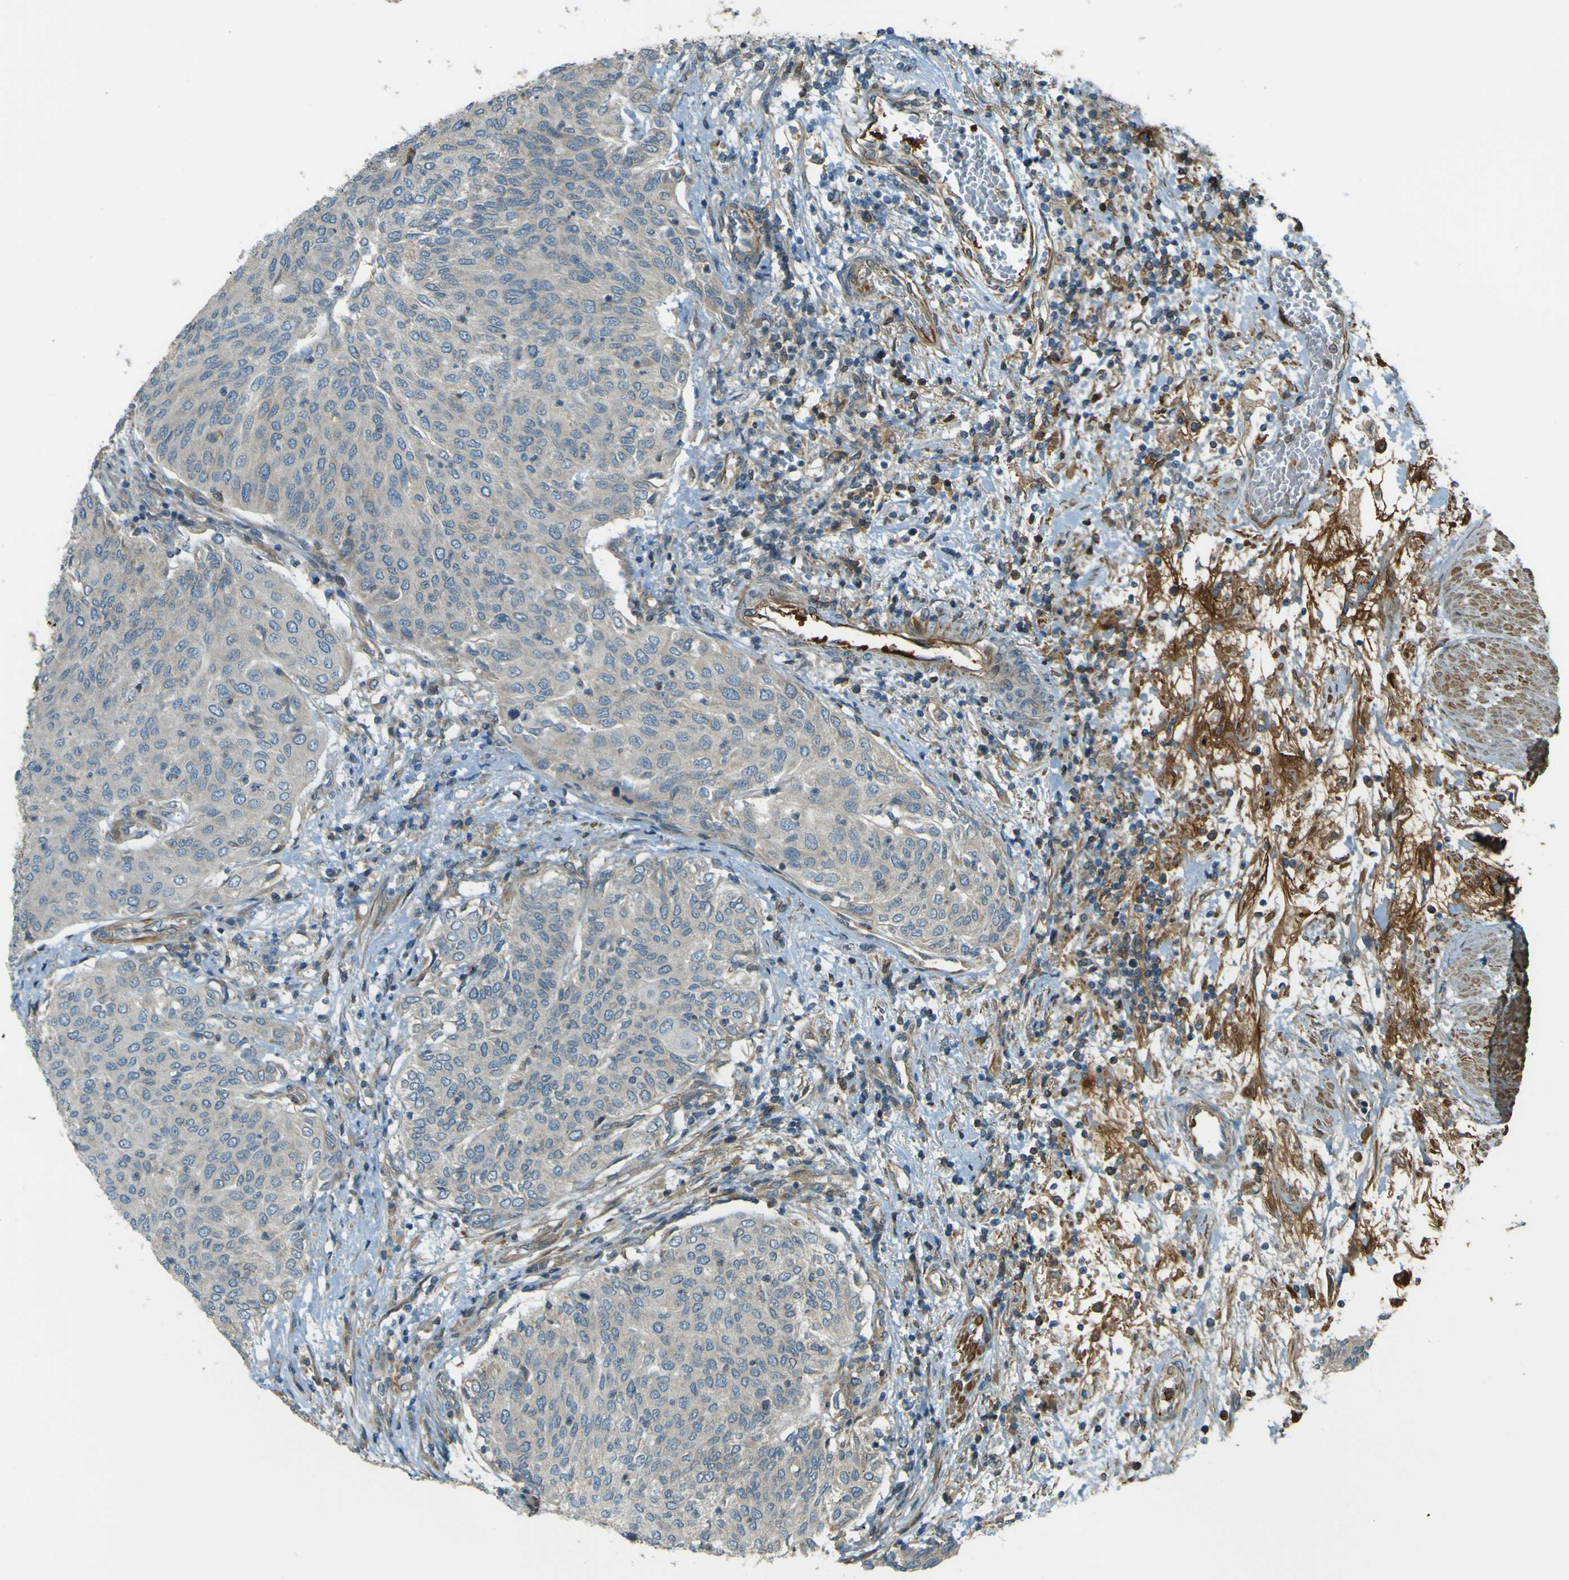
{"staining": {"intensity": "weak", "quantity": "<25%", "location": "cytoplasmic/membranous"}, "tissue": "urothelial cancer", "cell_type": "Tumor cells", "image_type": "cancer", "snomed": [{"axis": "morphology", "description": "Urothelial carcinoma, Low grade"}, {"axis": "topography", "description": "Urinary bladder"}], "caption": "This is an immunohistochemistry image of human urothelial carcinoma (low-grade). There is no staining in tumor cells.", "gene": "LPCAT1", "patient": {"sex": "female", "age": 79}}